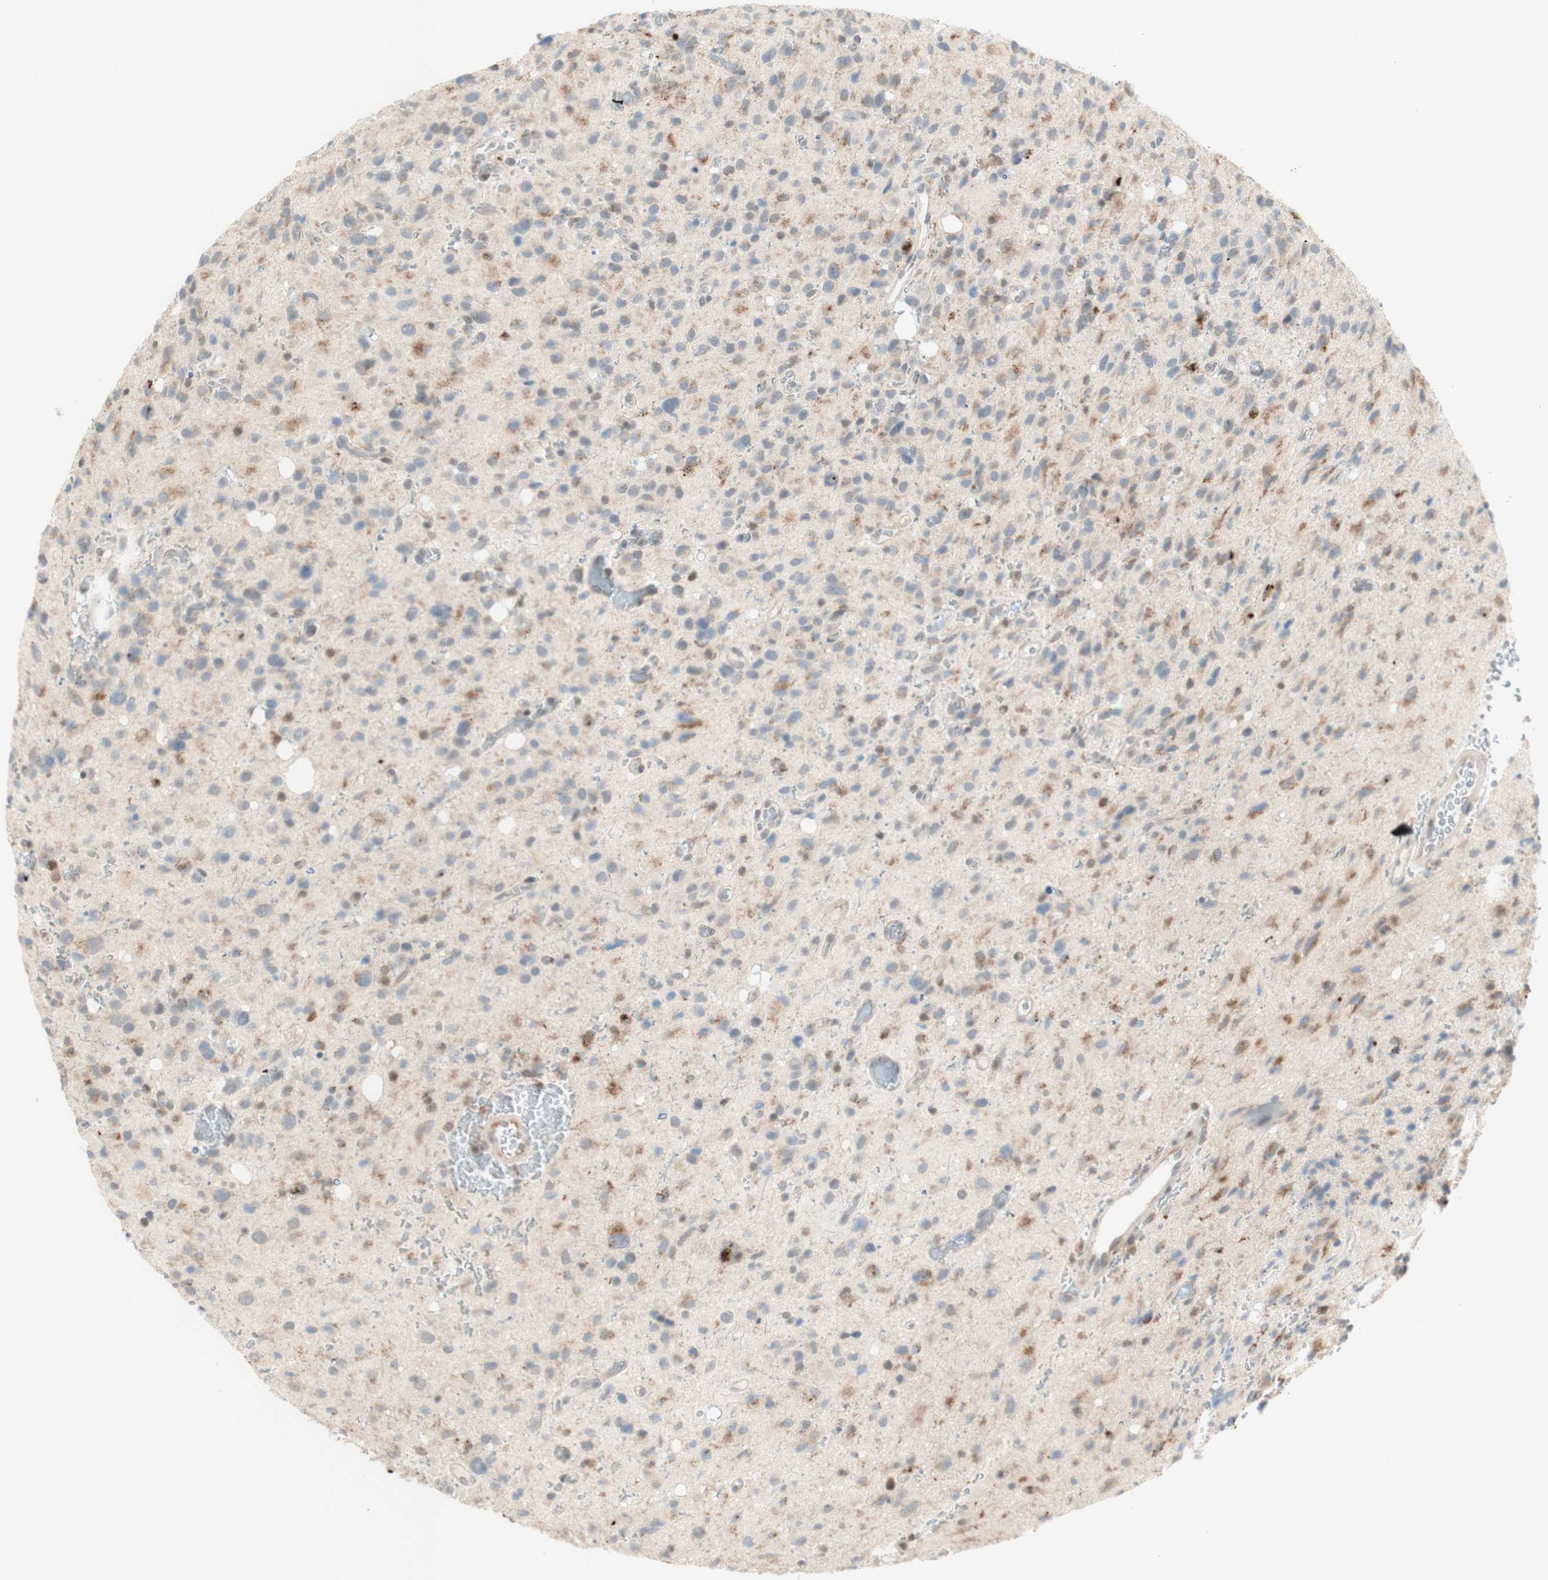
{"staining": {"intensity": "moderate", "quantity": "25%-75%", "location": "cytoplasmic/membranous"}, "tissue": "glioma", "cell_type": "Tumor cells", "image_type": "cancer", "snomed": [{"axis": "morphology", "description": "Glioma, malignant, High grade"}, {"axis": "topography", "description": "Brain"}], "caption": "This histopathology image exhibits IHC staining of human glioma, with medium moderate cytoplasmic/membranous expression in about 25%-75% of tumor cells.", "gene": "GAPT", "patient": {"sex": "male", "age": 48}}